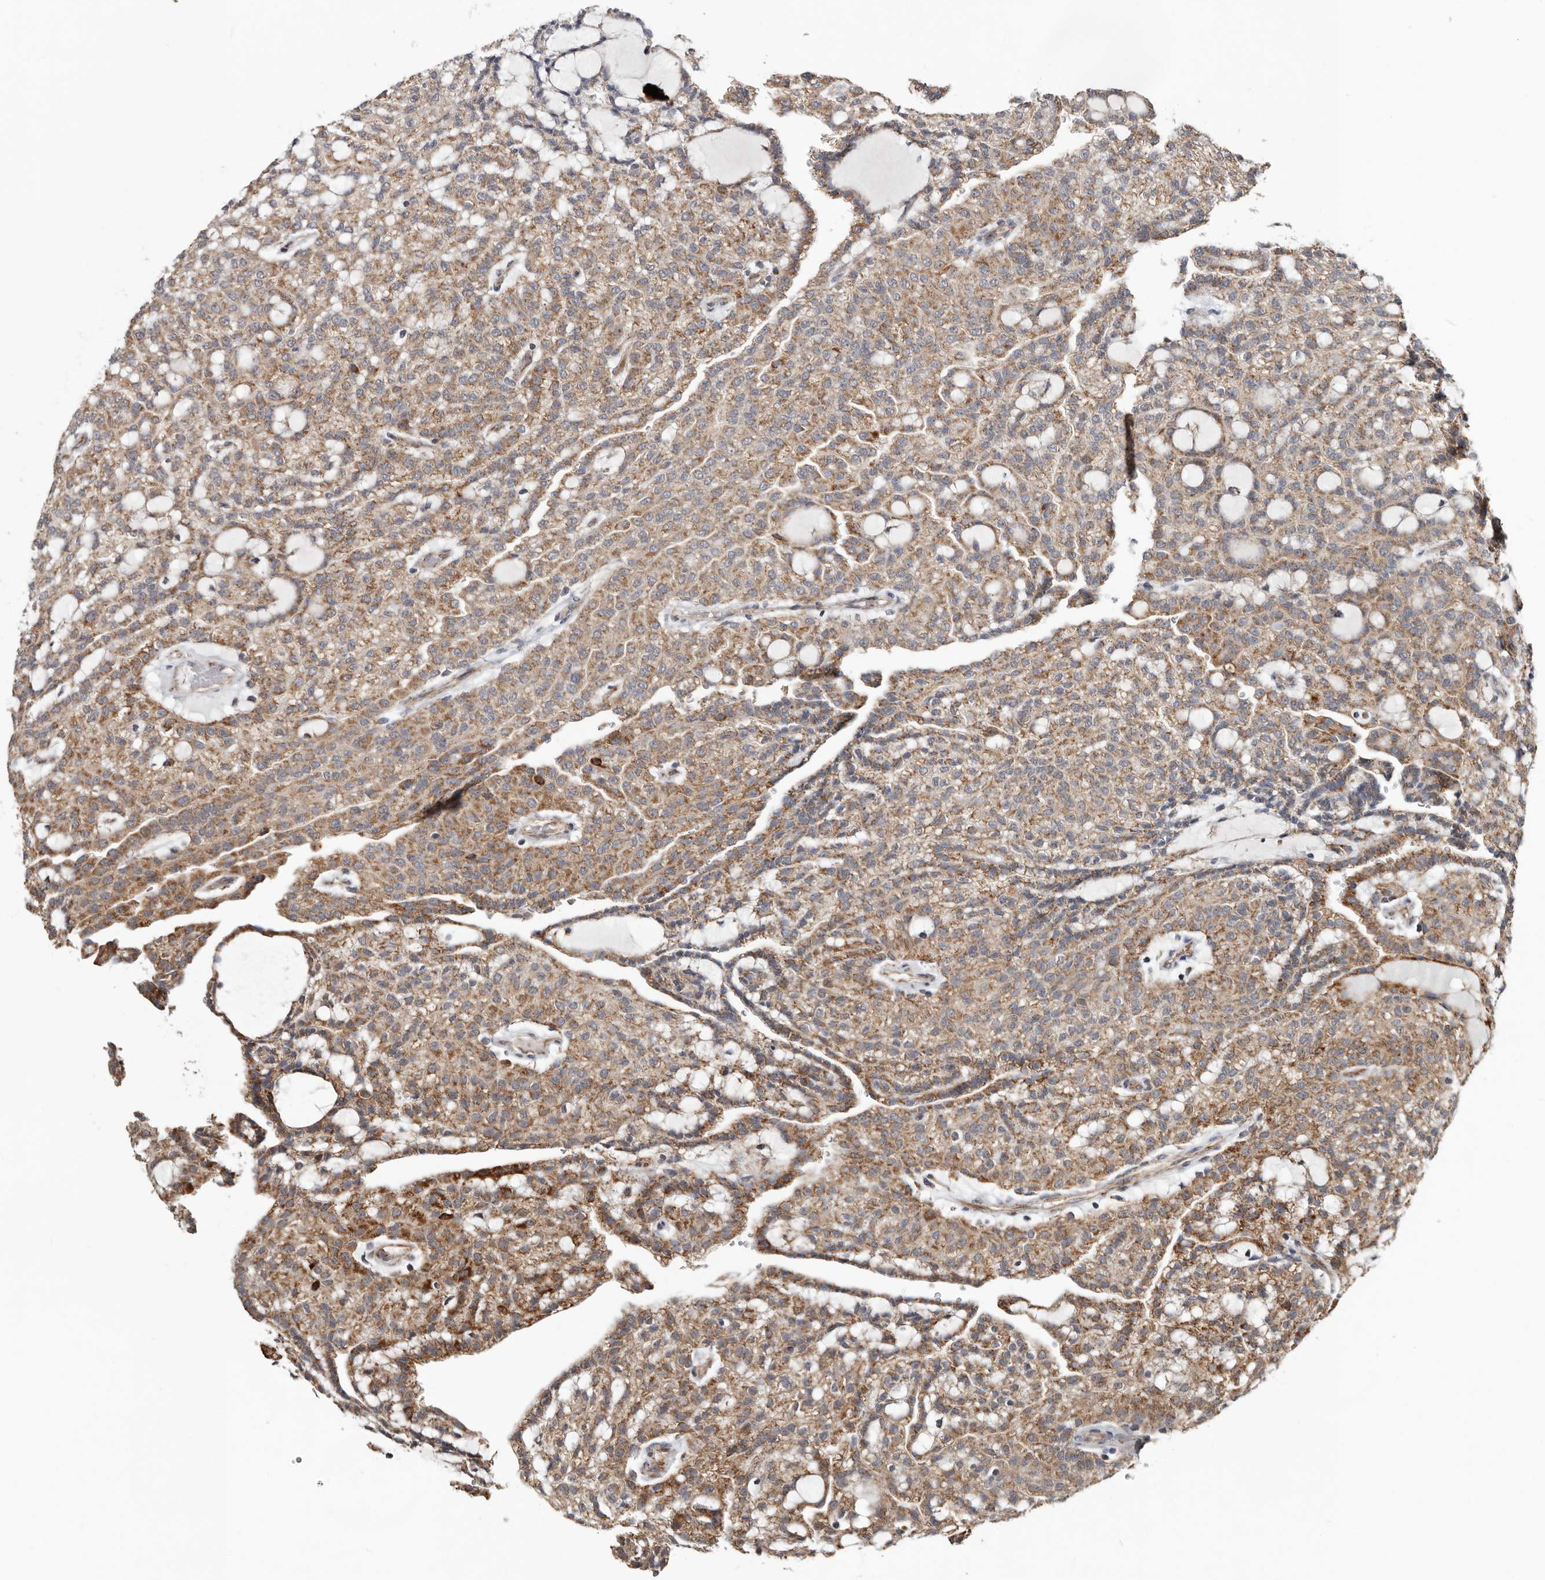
{"staining": {"intensity": "weak", "quantity": ">75%", "location": "cytoplasmic/membranous"}, "tissue": "renal cancer", "cell_type": "Tumor cells", "image_type": "cancer", "snomed": [{"axis": "morphology", "description": "Adenocarcinoma, NOS"}, {"axis": "topography", "description": "Kidney"}], "caption": "Protein staining by IHC displays weak cytoplasmic/membranous expression in about >75% of tumor cells in renal adenocarcinoma. (DAB IHC, brown staining for protein, blue staining for nuclei).", "gene": "MRPL18", "patient": {"sex": "male", "age": 63}}